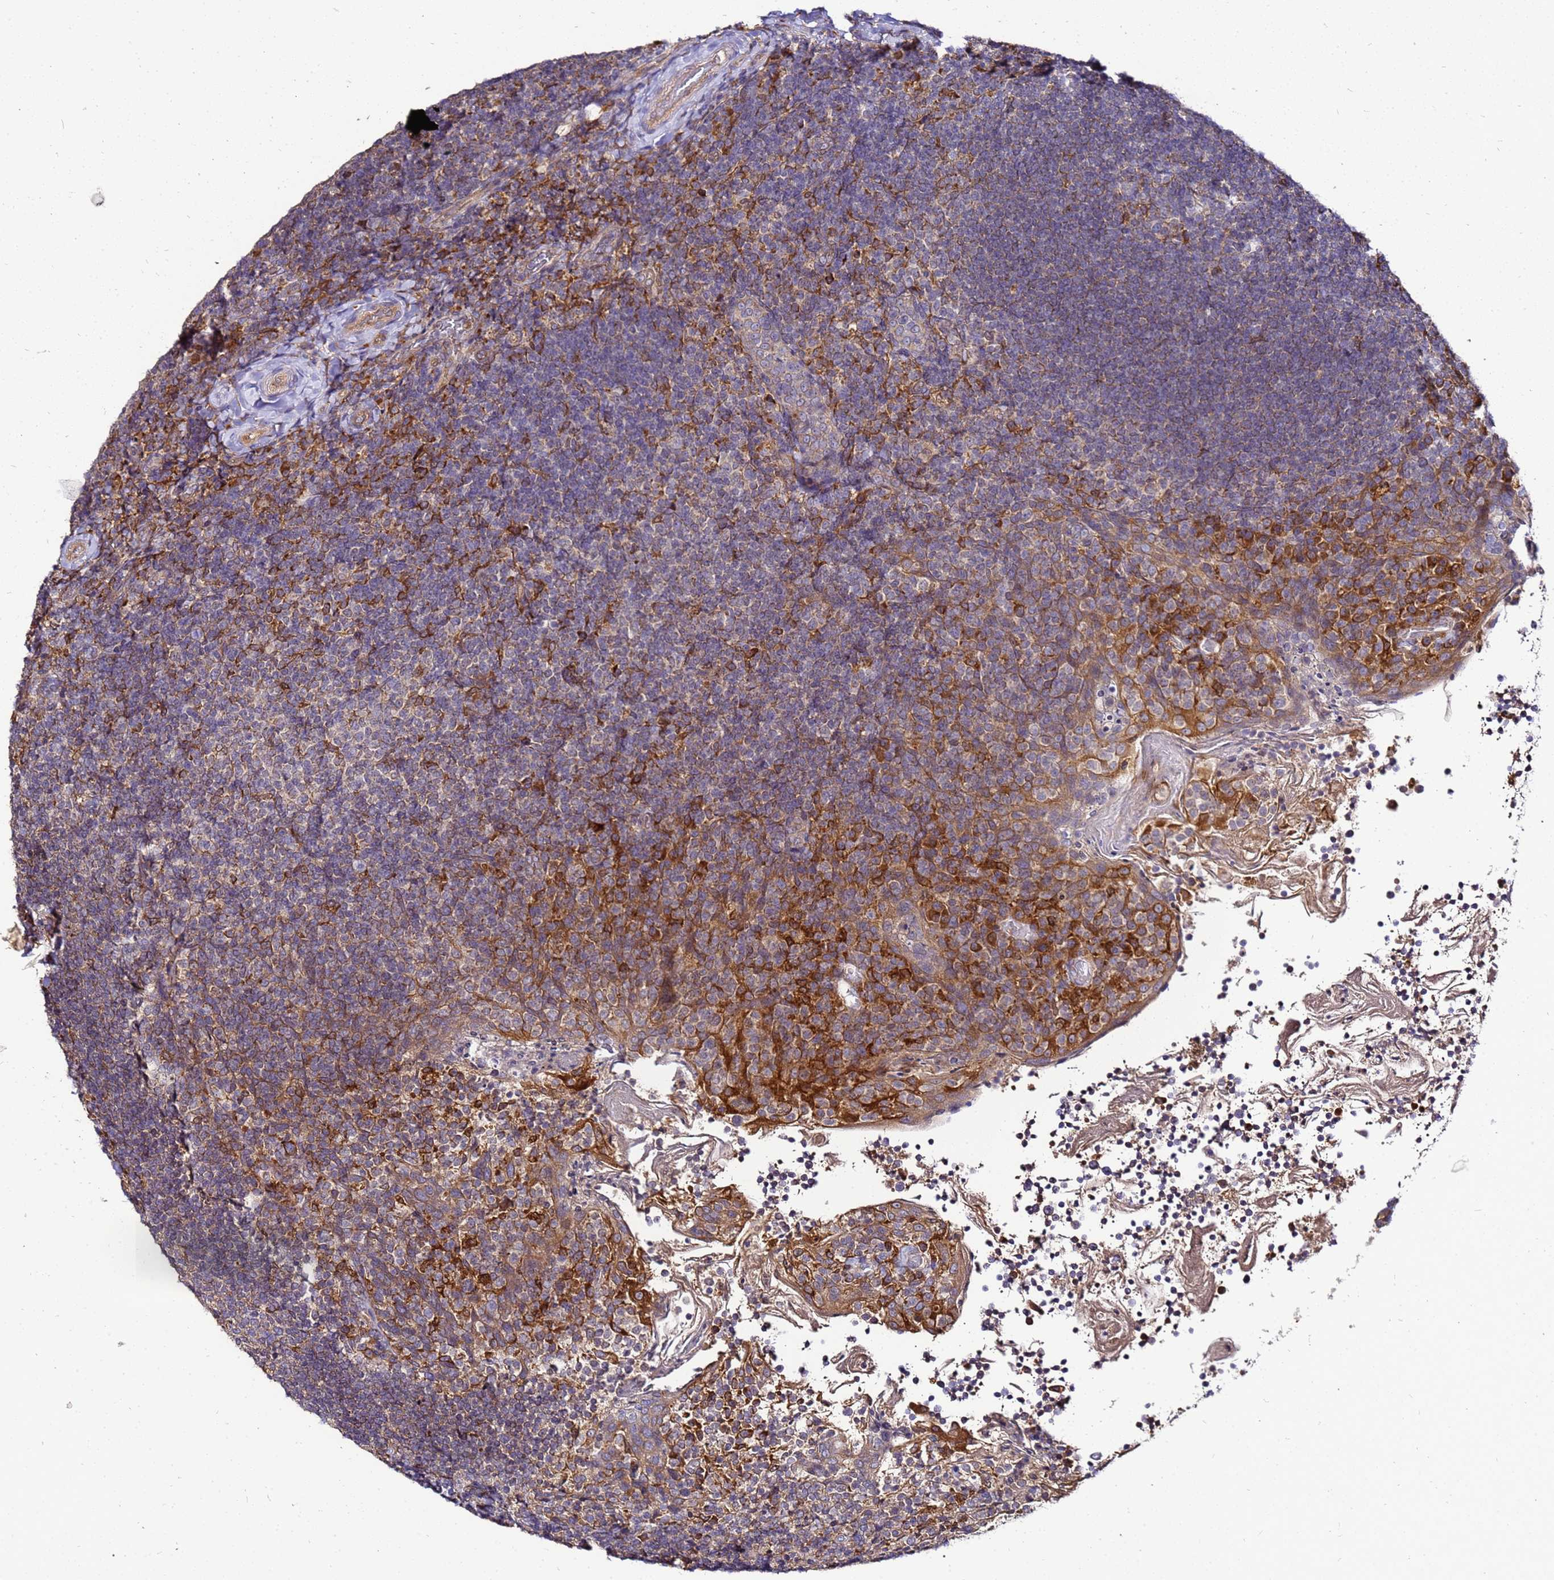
{"staining": {"intensity": "moderate", "quantity": "<25%", "location": "cytoplasmic/membranous"}, "tissue": "tonsil", "cell_type": "Germinal center cells", "image_type": "normal", "snomed": [{"axis": "morphology", "description": "Normal tissue, NOS"}, {"axis": "topography", "description": "Tonsil"}], "caption": "Immunohistochemical staining of unremarkable tonsil reveals low levels of moderate cytoplasmic/membranous positivity in approximately <25% of germinal center cells. (brown staining indicates protein expression, while blue staining denotes nuclei).", "gene": "ADPGK", "patient": {"sex": "female", "age": 10}}